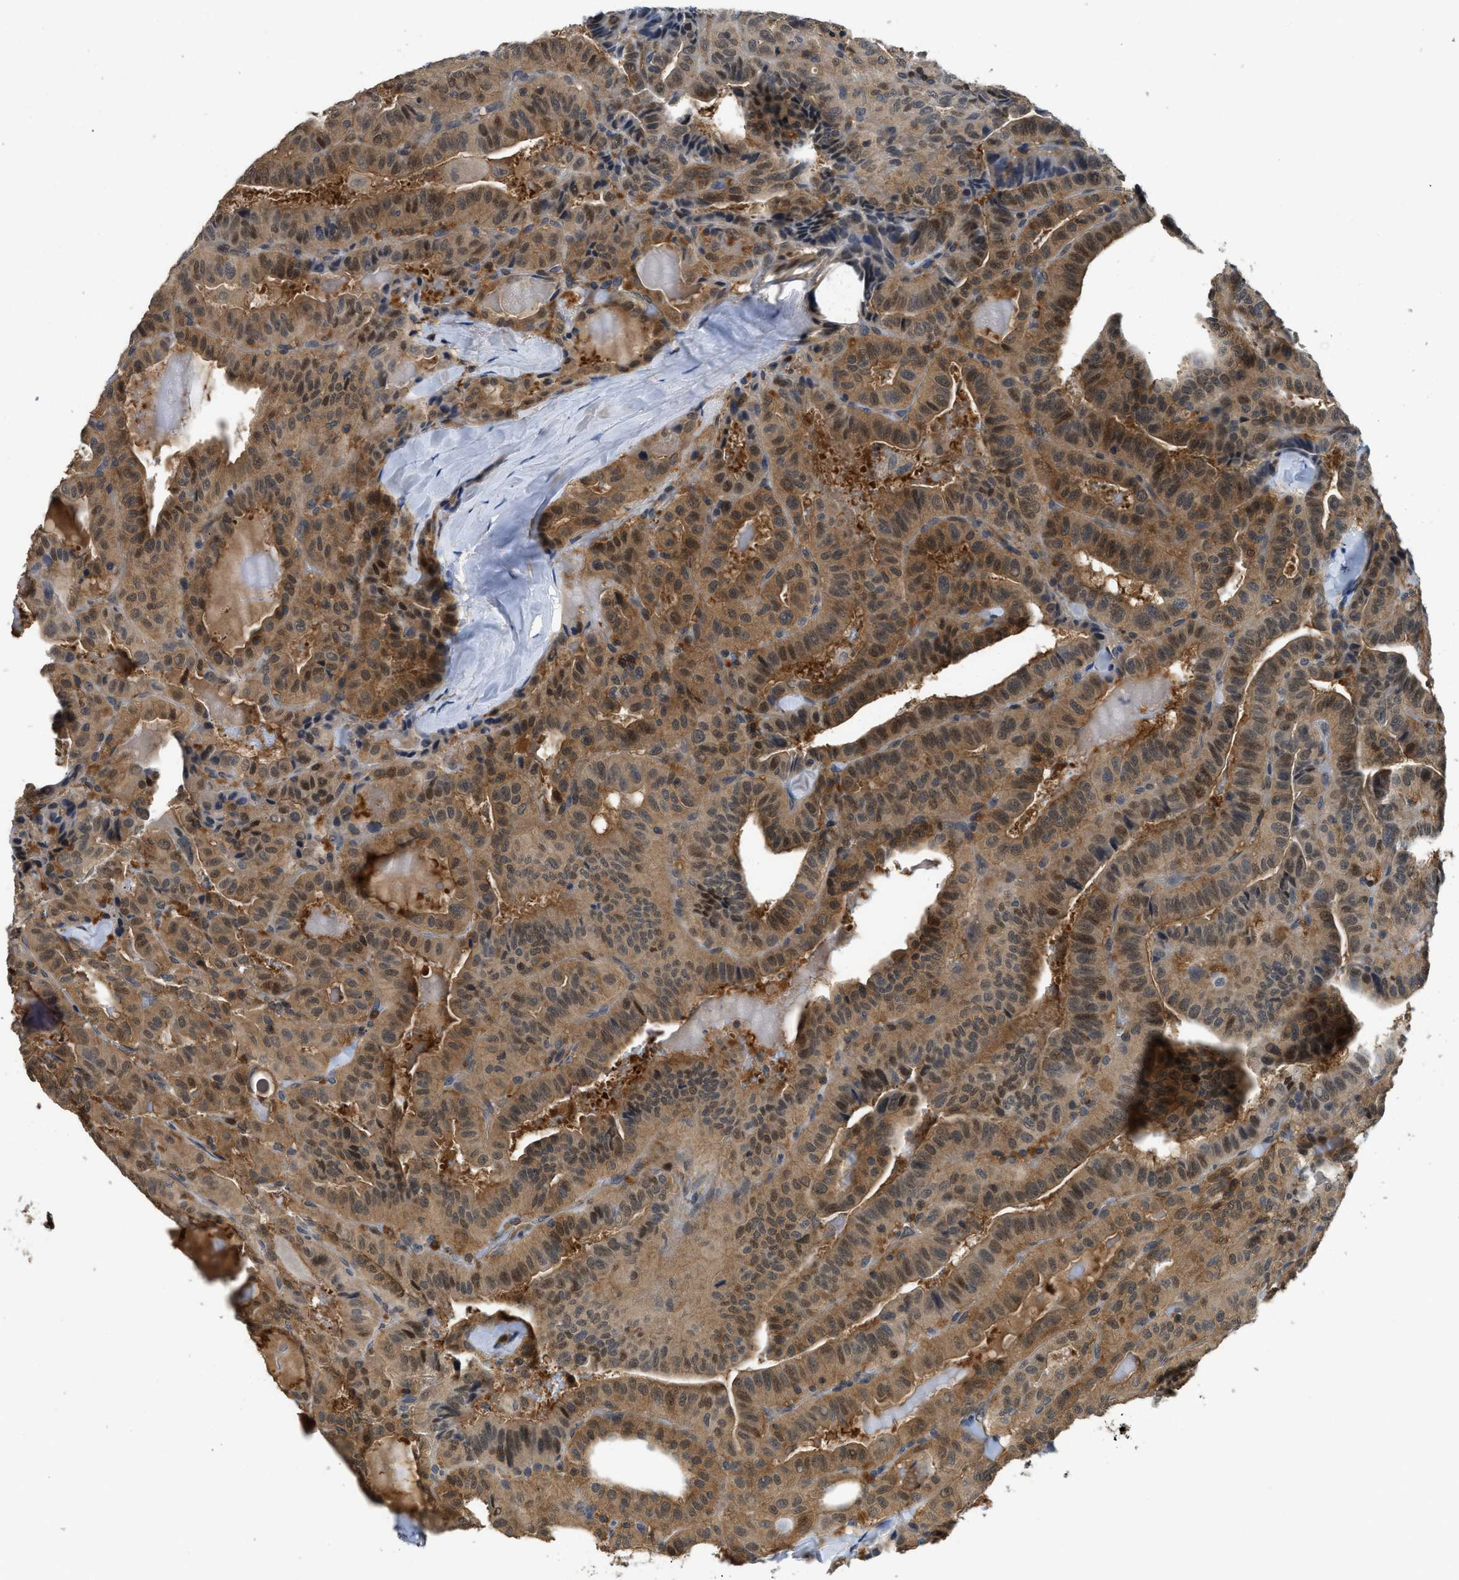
{"staining": {"intensity": "moderate", "quantity": ">75%", "location": "cytoplasmic/membranous,nuclear"}, "tissue": "thyroid cancer", "cell_type": "Tumor cells", "image_type": "cancer", "snomed": [{"axis": "morphology", "description": "Papillary adenocarcinoma, NOS"}, {"axis": "topography", "description": "Thyroid gland"}], "caption": "A brown stain shows moderate cytoplasmic/membranous and nuclear positivity of a protein in human papillary adenocarcinoma (thyroid) tumor cells. (DAB (3,3'-diaminobenzidine) IHC, brown staining for protein, blue staining for nuclei).", "gene": "TES", "patient": {"sex": "male", "age": 77}}